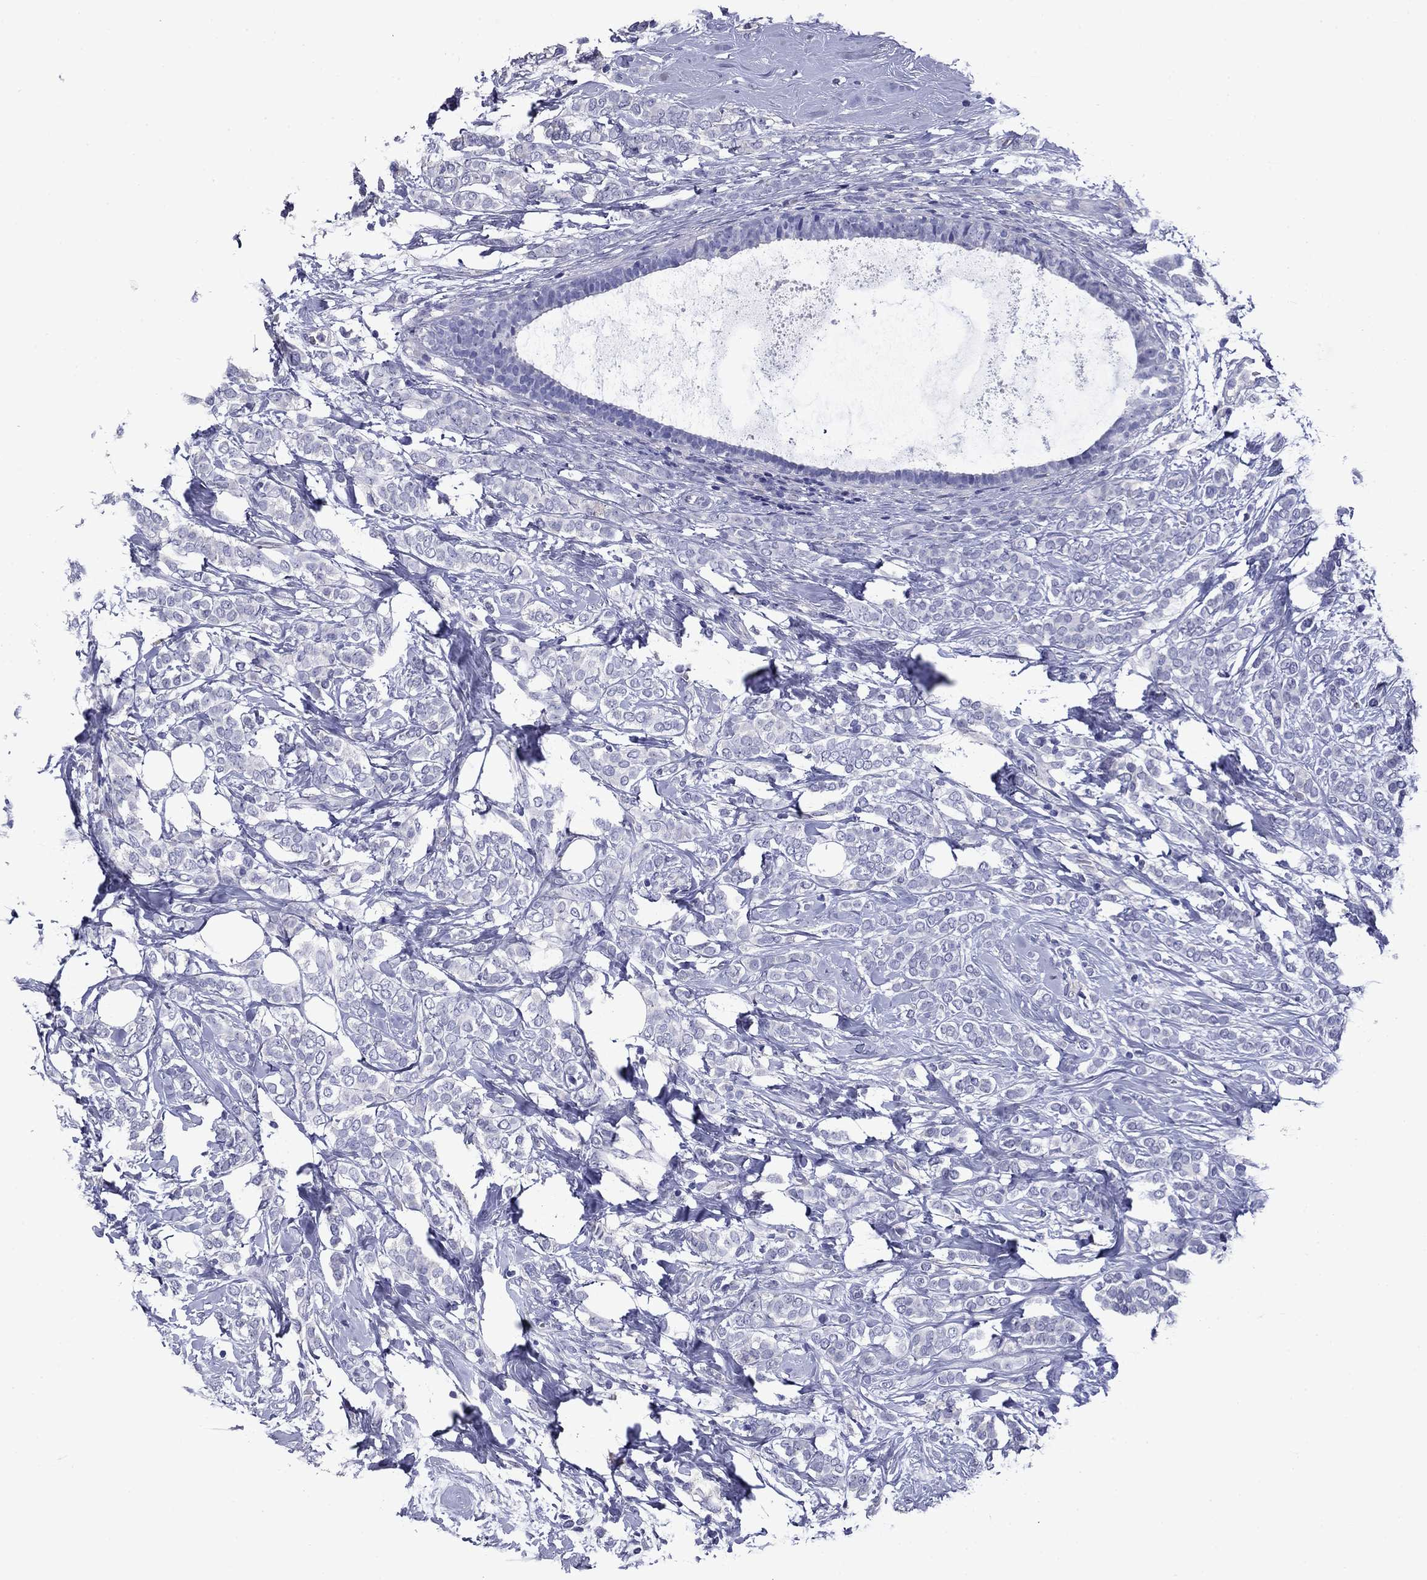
{"staining": {"intensity": "negative", "quantity": "none", "location": "none"}, "tissue": "breast cancer", "cell_type": "Tumor cells", "image_type": "cancer", "snomed": [{"axis": "morphology", "description": "Lobular carcinoma"}, {"axis": "topography", "description": "Breast"}], "caption": "This is an immunohistochemistry (IHC) photomicrograph of breast lobular carcinoma. There is no expression in tumor cells.", "gene": "CNDP1", "patient": {"sex": "female", "age": 49}}